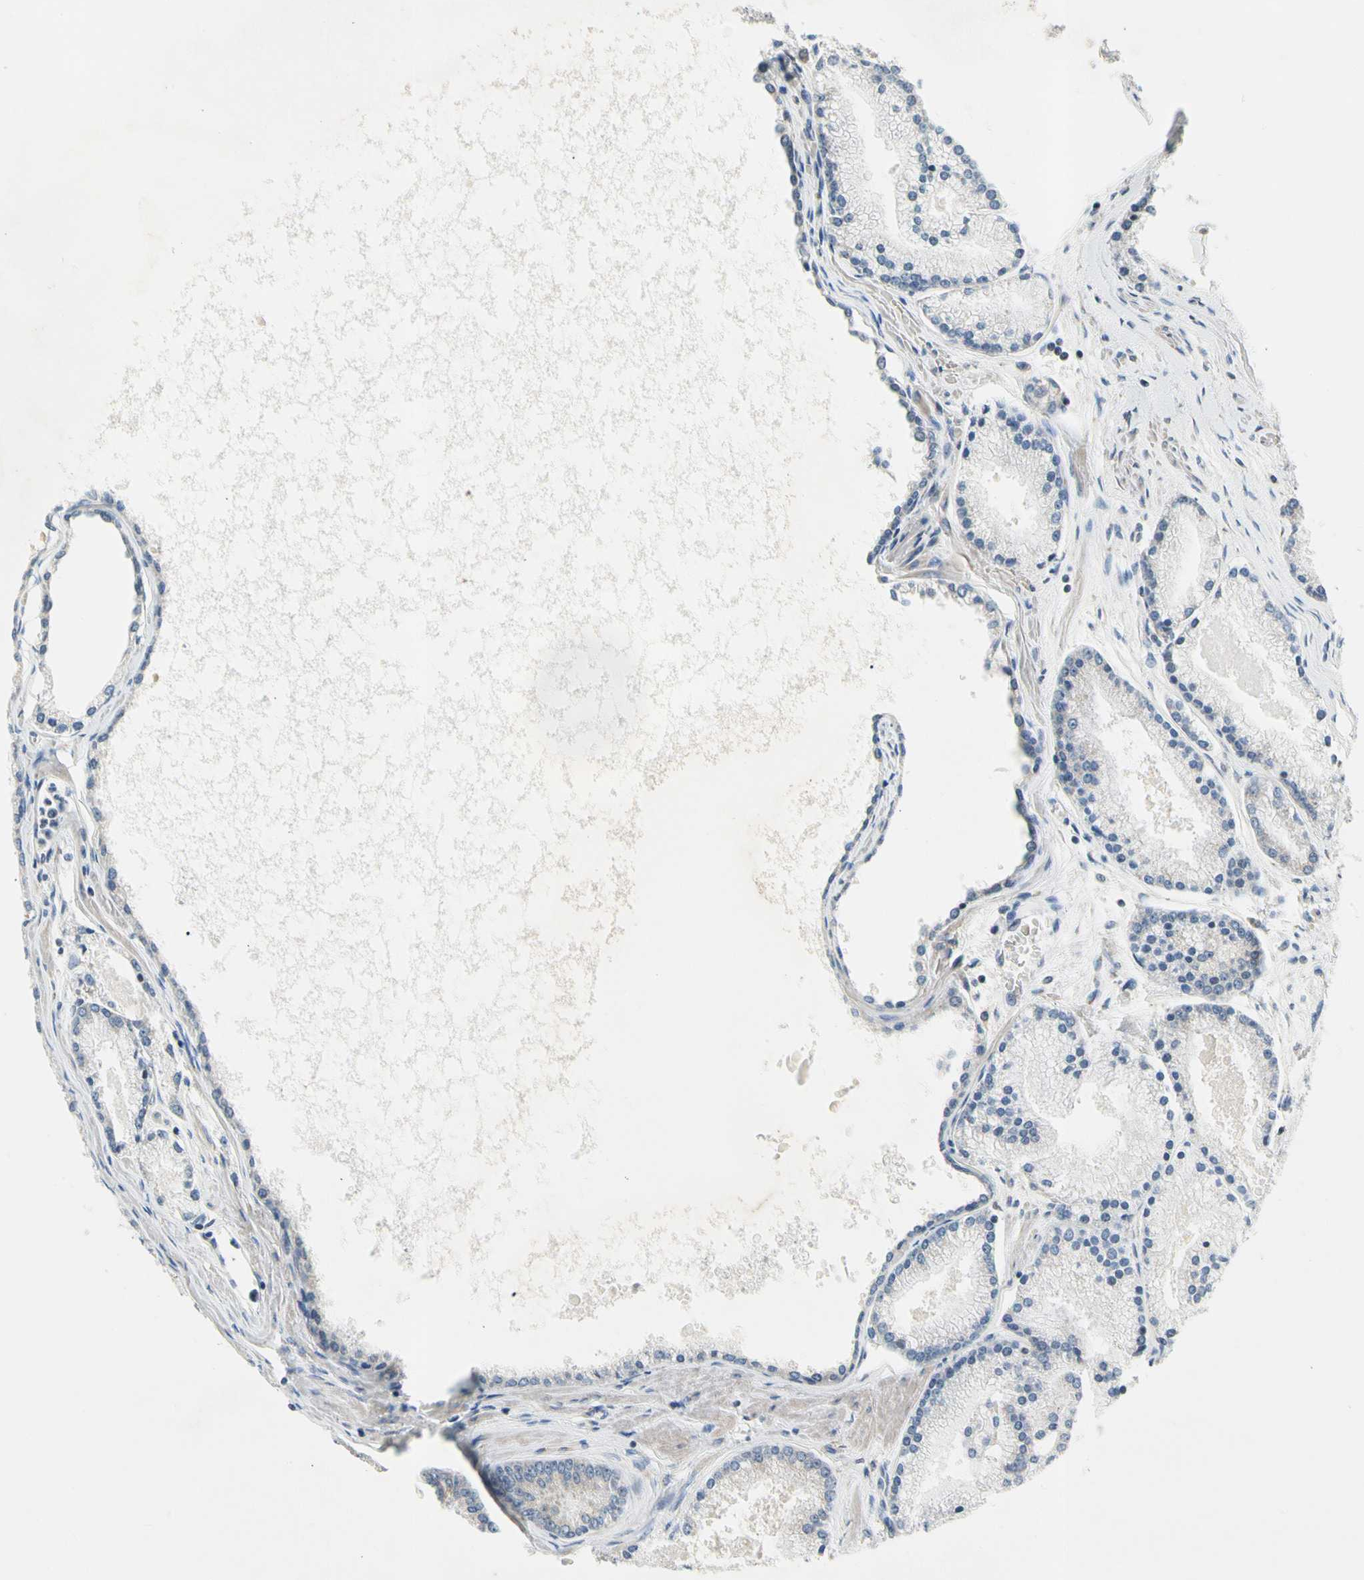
{"staining": {"intensity": "negative", "quantity": "none", "location": "none"}, "tissue": "prostate cancer", "cell_type": "Tumor cells", "image_type": "cancer", "snomed": [{"axis": "morphology", "description": "Adenocarcinoma, High grade"}, {"axis": "topography", "description": "Prostate"}], "caption": "An immunohistochemistry (IHC) histopathology image of prostate cancer is shown. There is no staining in tumor cells of prostate cancer.", "gene": "SOX30", "patient": {"sex": "male", "age": 61}}